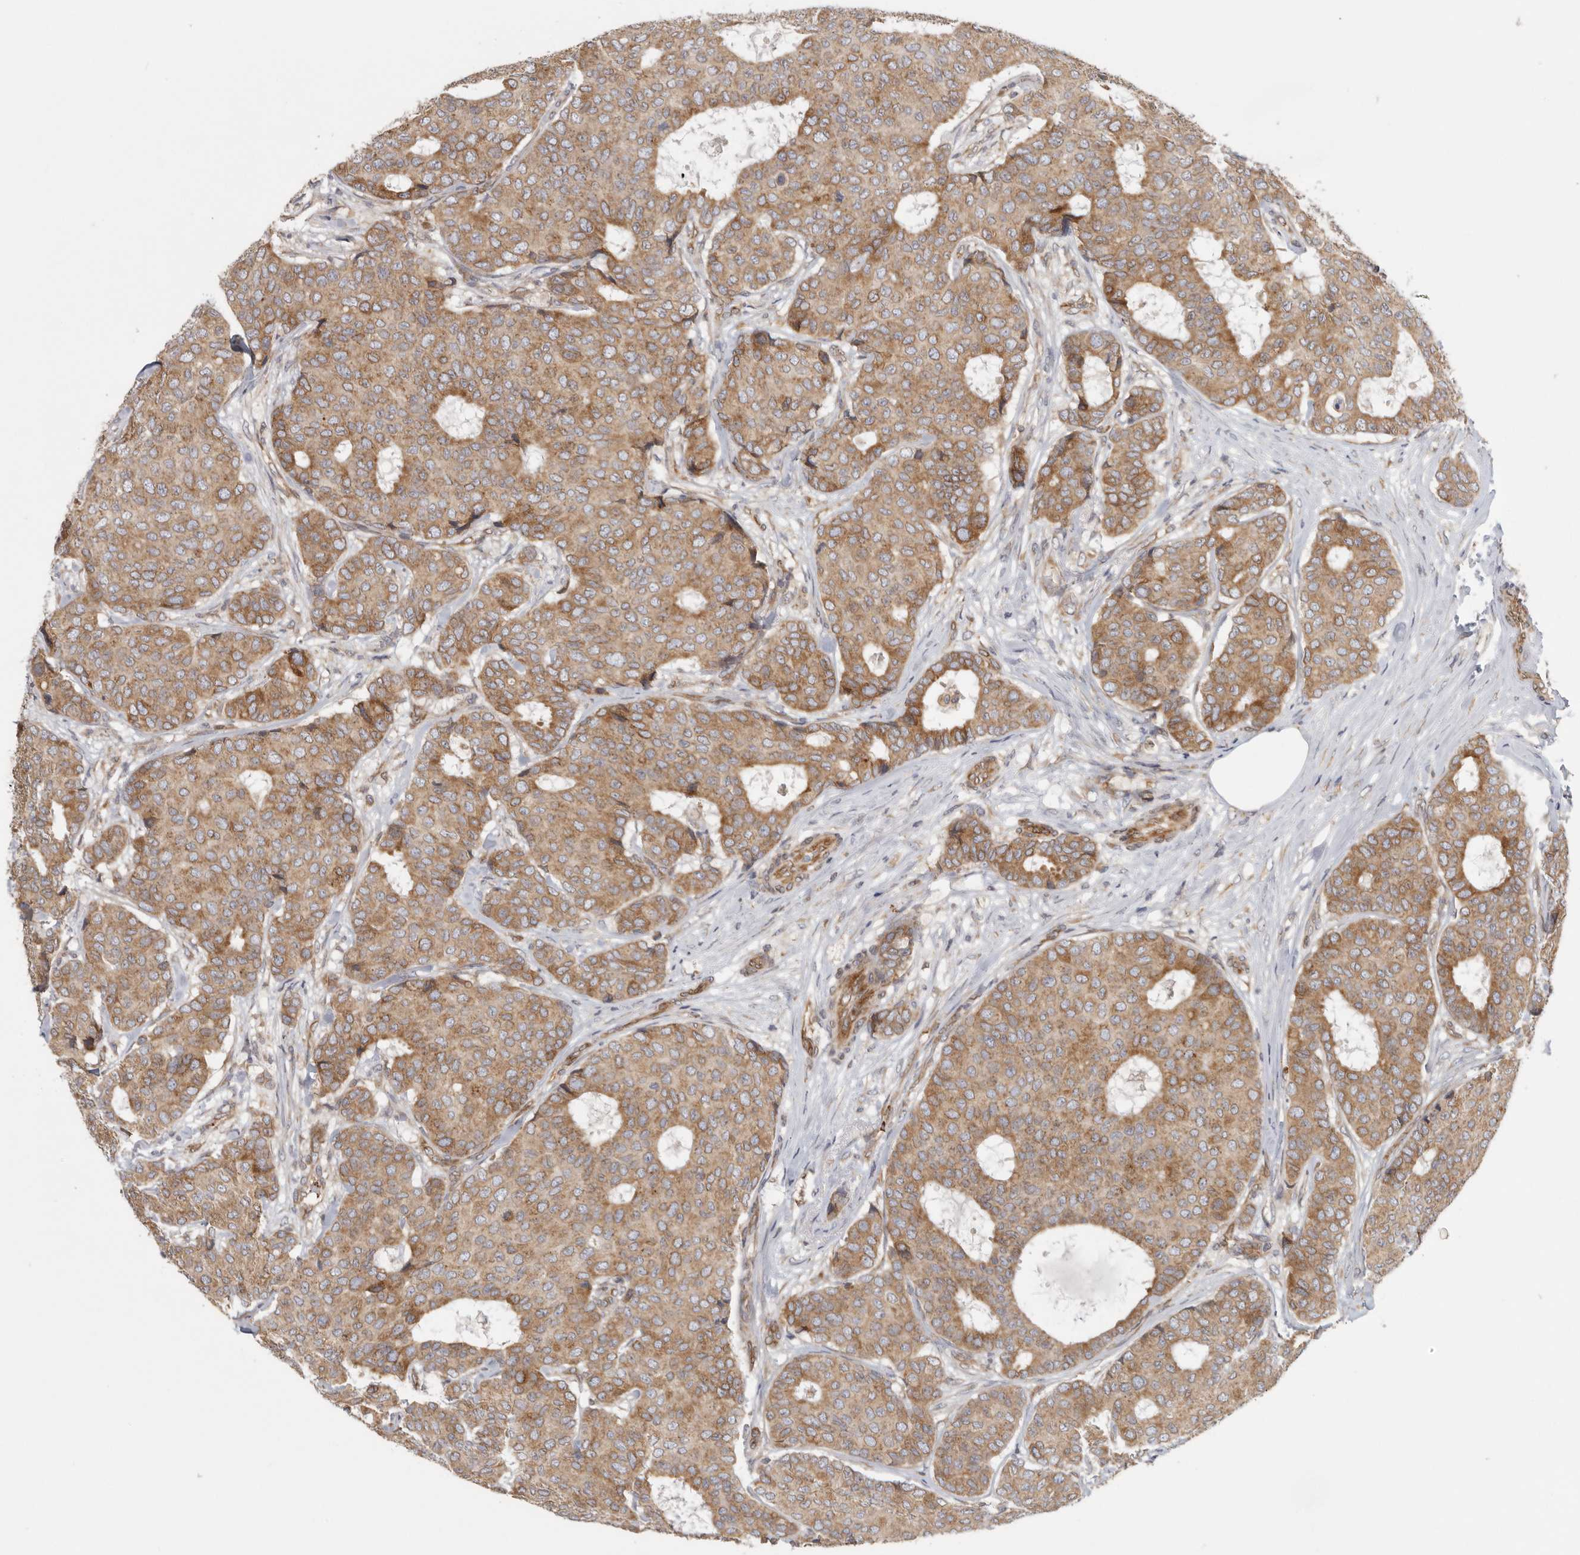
{"staining": {"intensity": "moderate", "quantity": ">75%", "location": "cytoplasmic/membranous"}, "tissue": "breast cancer", "cell_type": "Tumor cells", "image_type": "cancer", "snomed": [{"axis": "morphology", "description": "Duct carcinoma"}, {"axis": "topography", "description": "Breast"}], "caption": "IHC histopathology image of human invasive ductal carcinoma (breast) stained for a protein (brown), which reveals medium levels of moderate cytoplasmic/membranous staining in about >75% of tumor cells.", "gene": "BCAP29", "patient": {"sex": "female", "age": 75}}